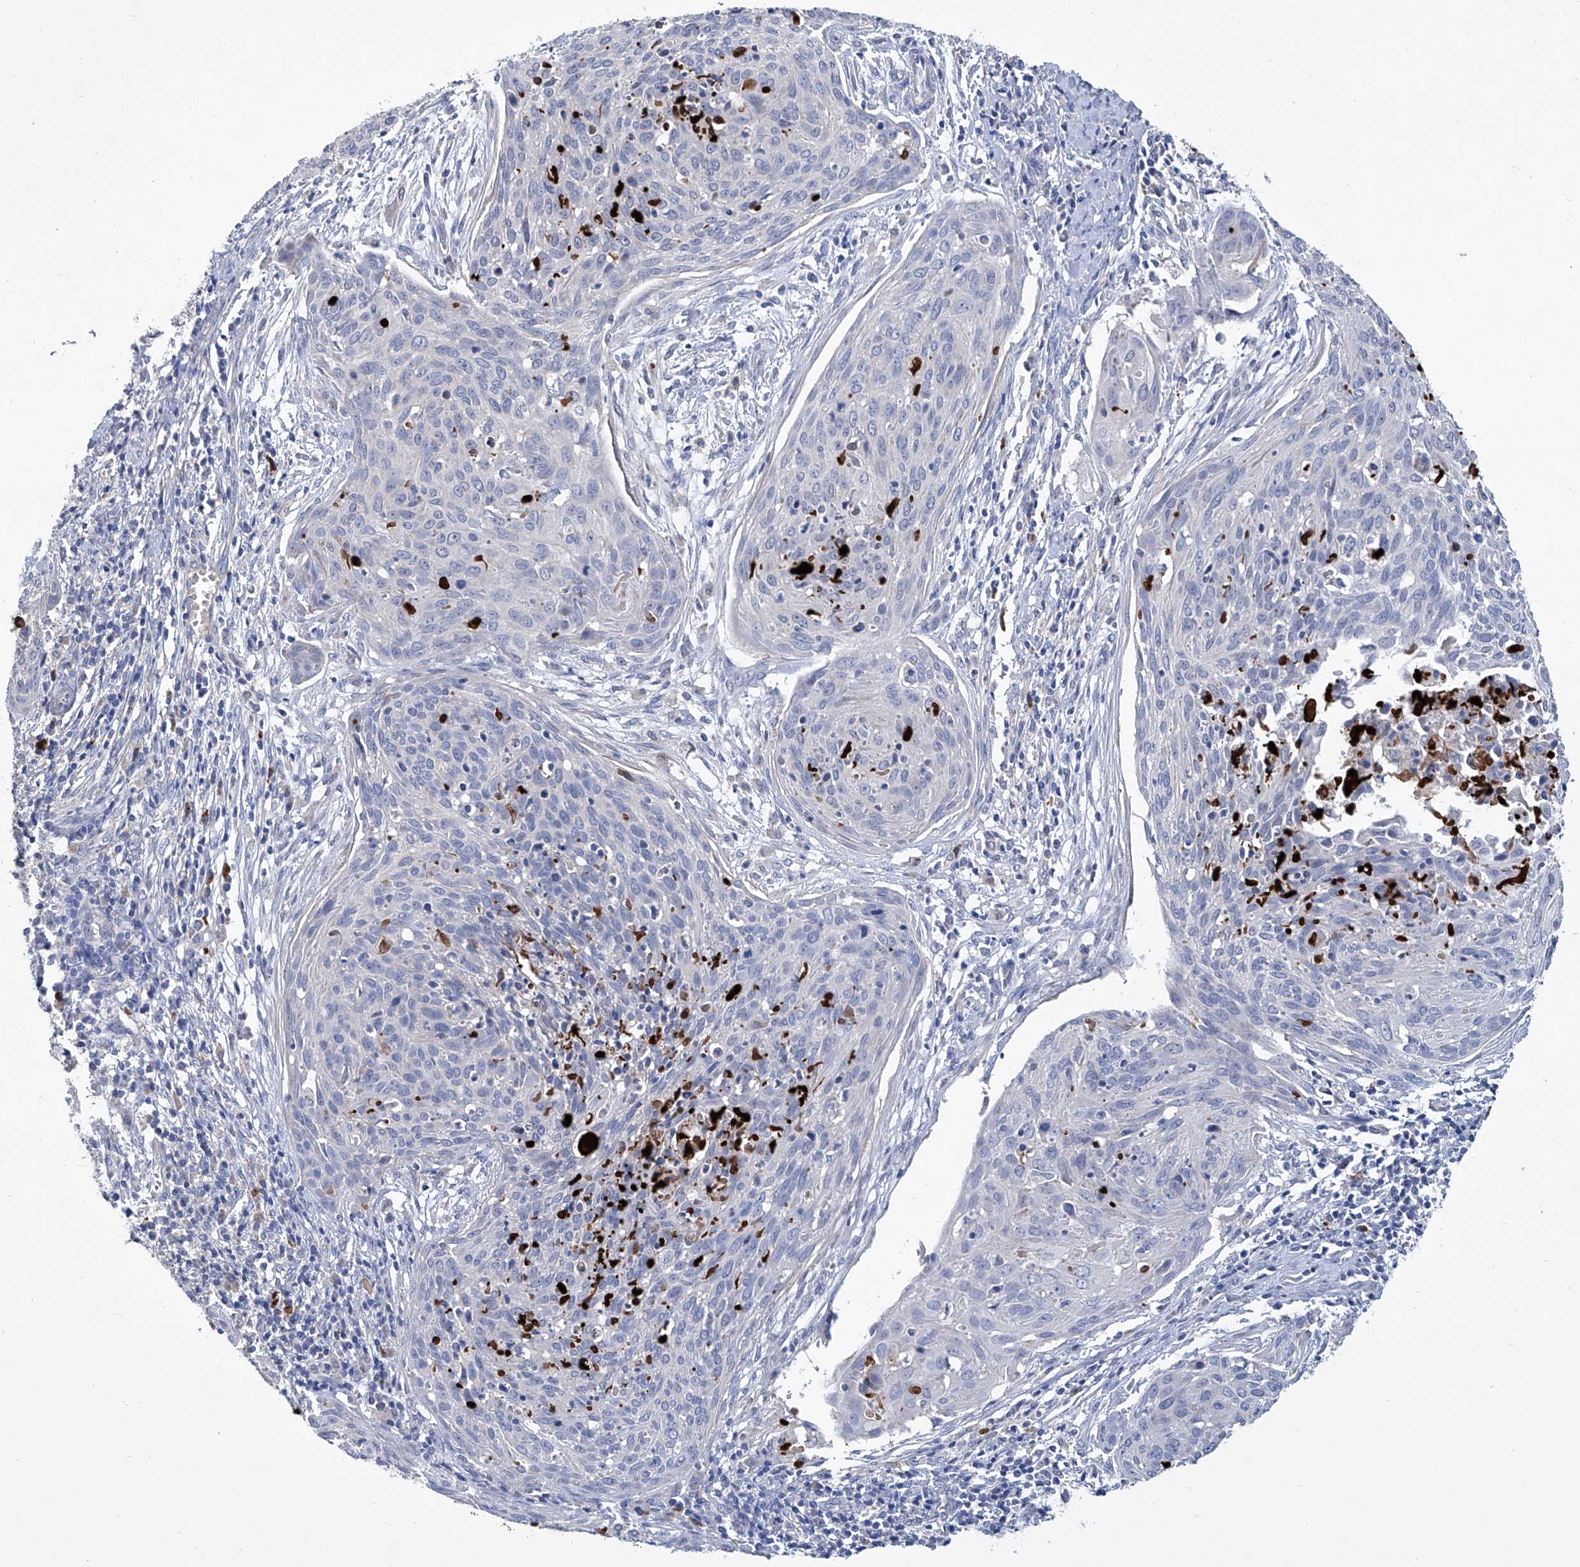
{"staining": {"intensity": "negative", "quantity": "none", "location": "none"}, "tissue": "cervical cancer", "cell_type": "Tumor cells", "image_type": "cancer", "snomed": [{"axis": "morphology", "description": "Squamous cell carcinoma, NOS"}, {"axis": "topography", "description": "Cervix"}], "caption": "The photomicrograph reveals no significant staining in tumor cells of cervical cancer (squamous cell carcinoma).", "gene": "GPT", "patient": {"sex": "female", "age": 38}}